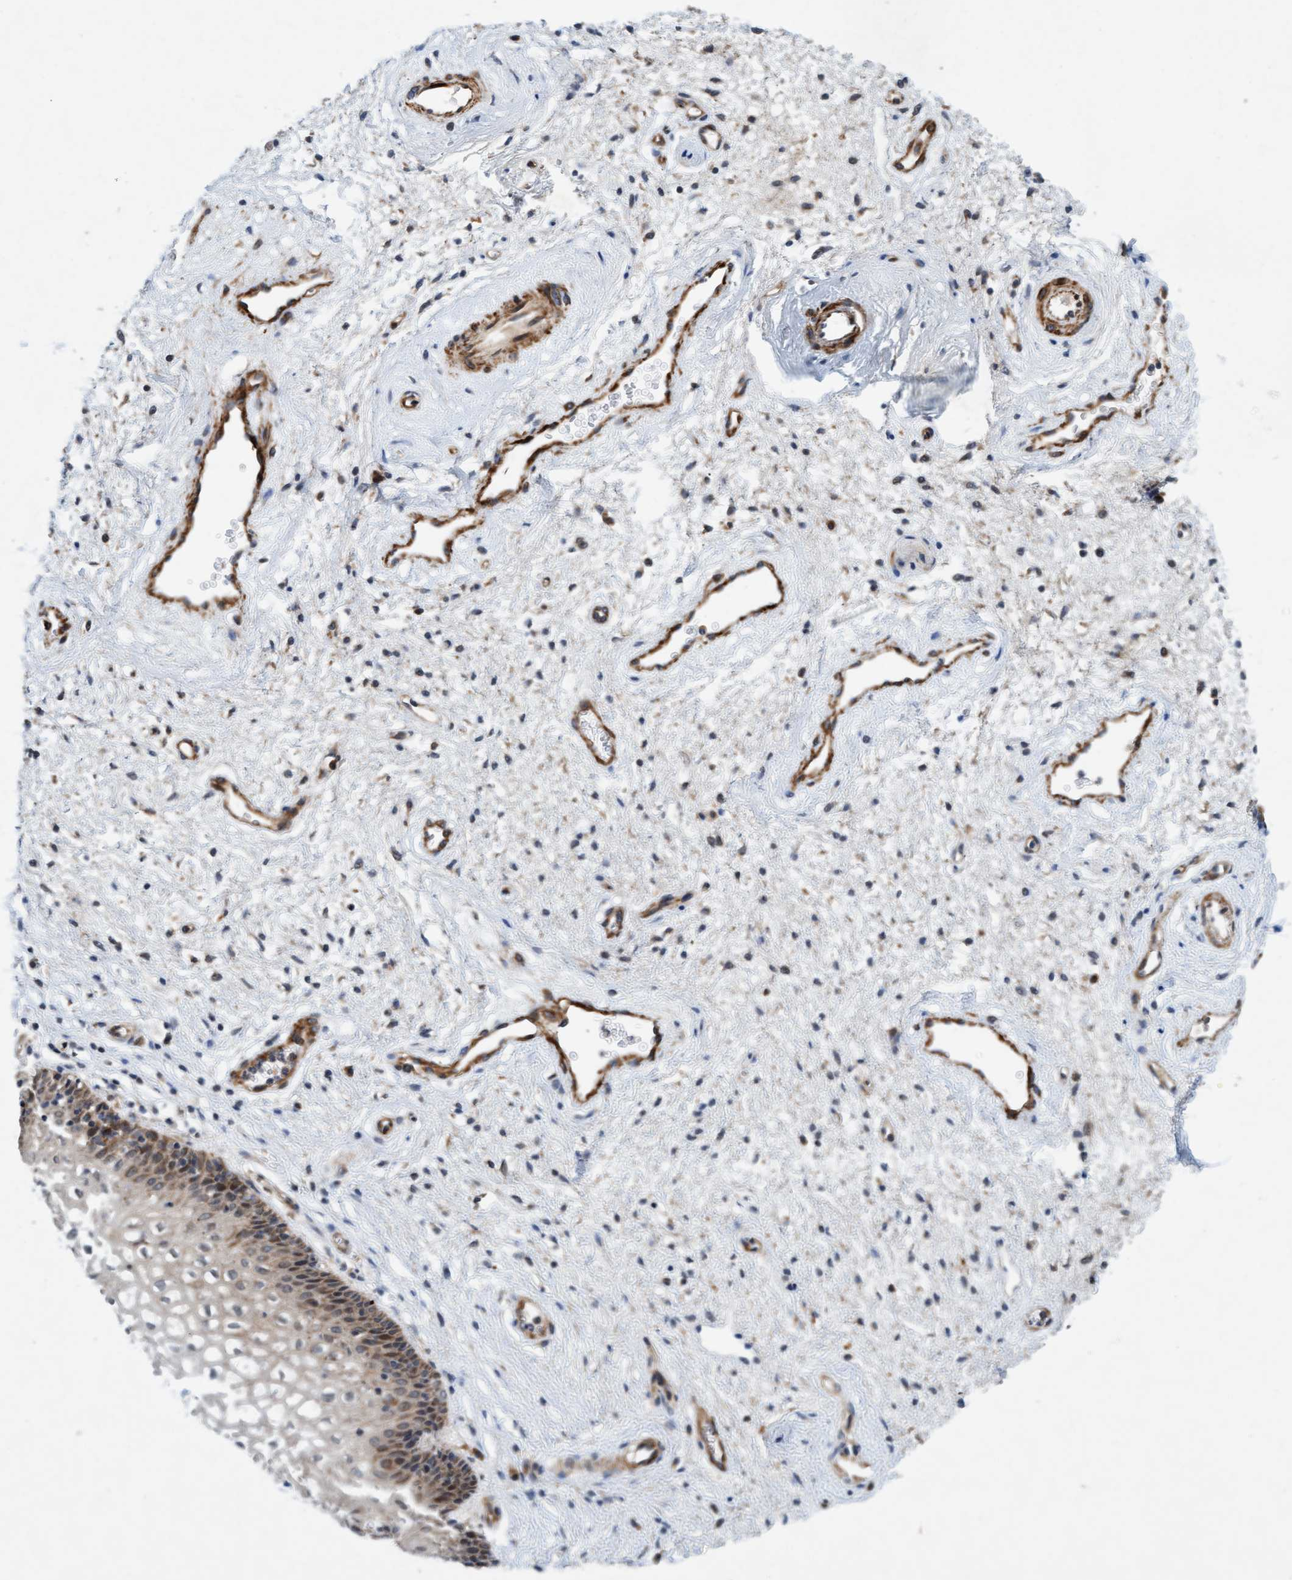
{"staining": {"intensity": "weak", "quantity": ">75%", "location": "cytoplasmic/membranous"}, "tissue": "vagina", "cell_type": "Squamous epithelial cells", "image_type": "normal", "snomed": [{"axis": "morphology", "description": "Normal tissue, NOS"}, {"axis": "topography", "description": "Vagina"}], "caption": "Vagina stained for a protein (brown) demonstrates weak cytoplasmic/membranous positive positivity in about >75% of squamous epithelial cells.", "gene": "TMEM70", "patient": {"sex": "female", "age": 34}}